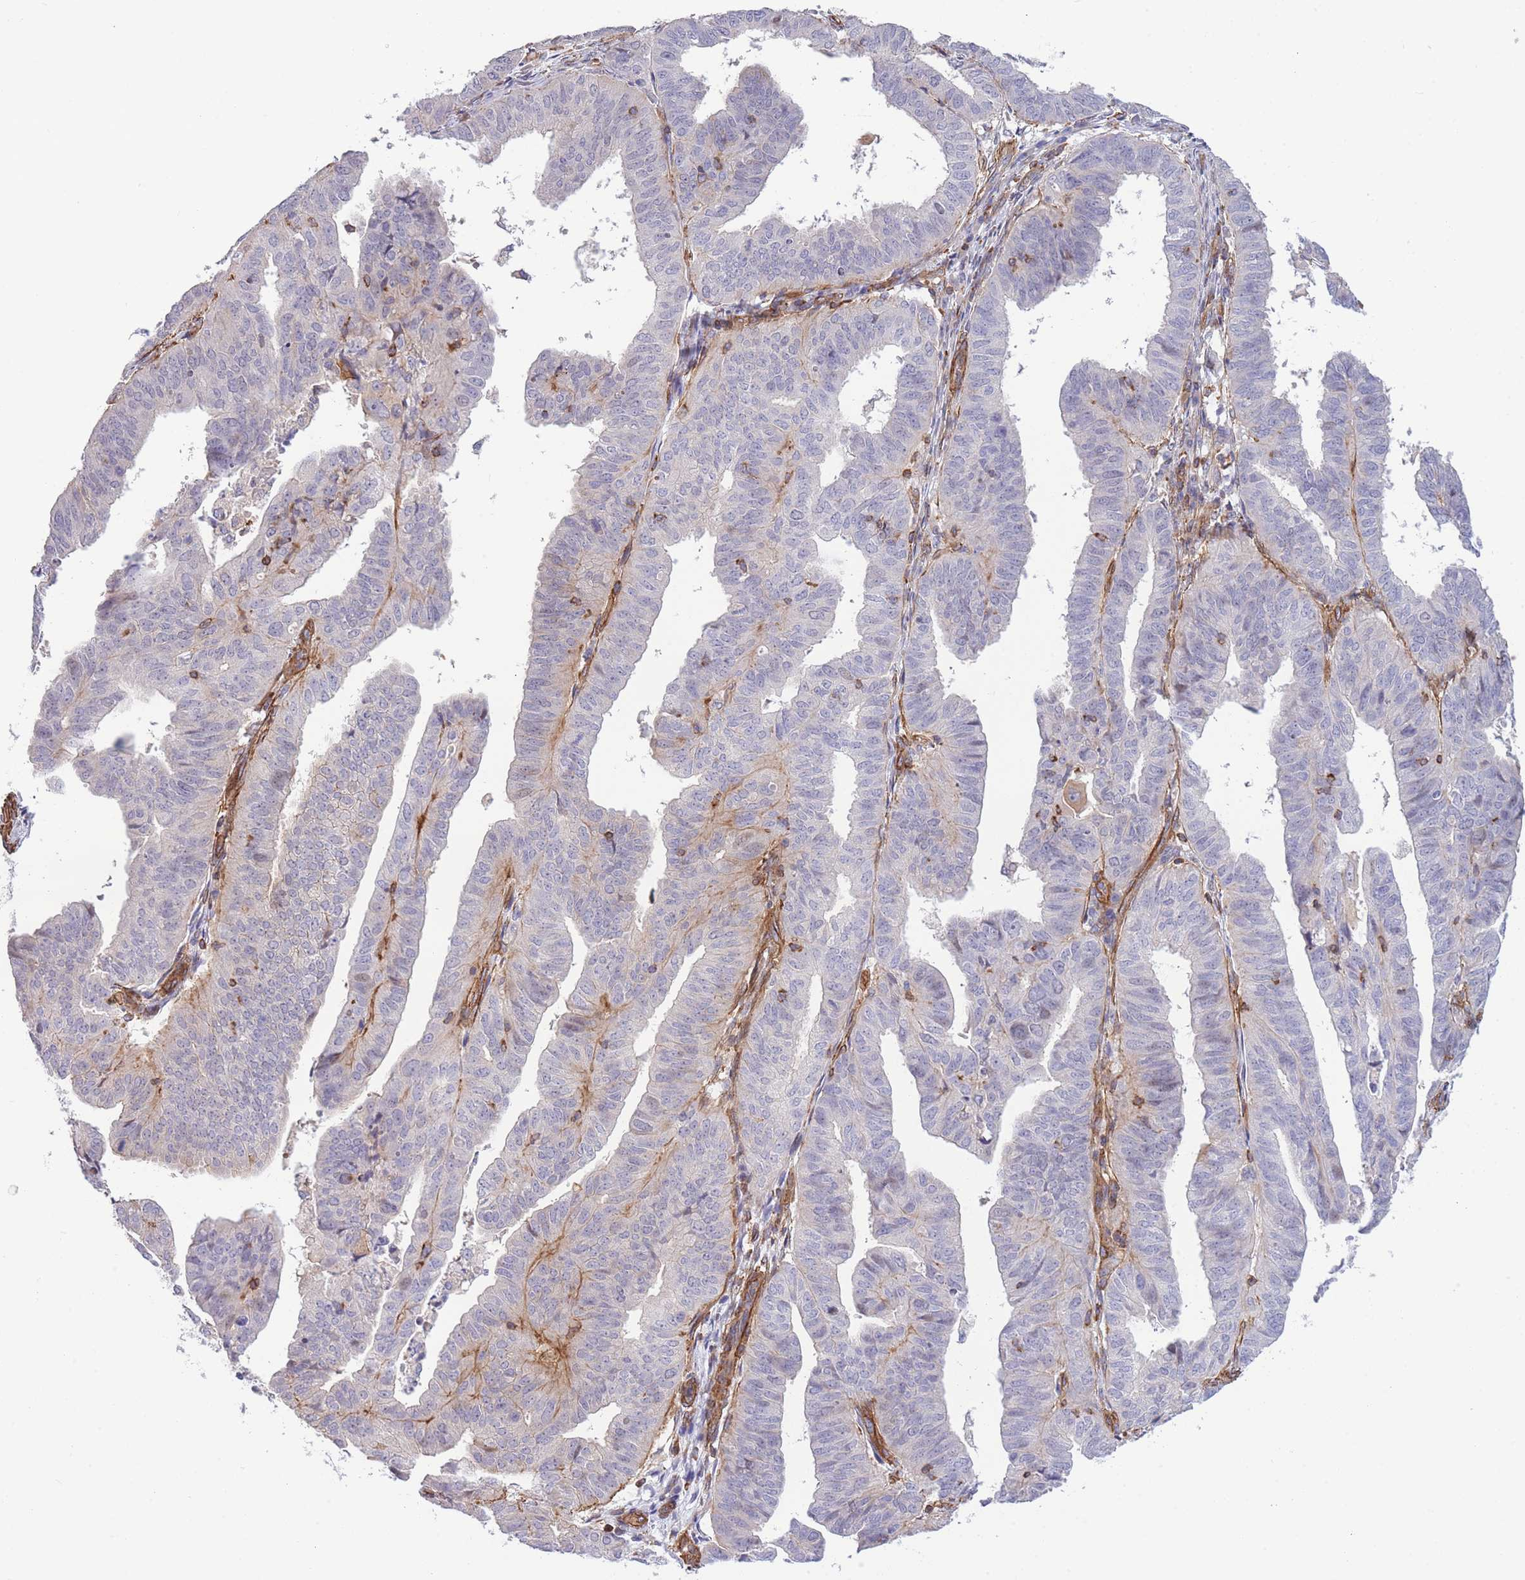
{"staining": {"intensity": "negative", "quantity": "none", "location": "none"}, "tissue": "endometrial cancer", "cell_type": "Tumor cells", "image_type": "cancer", "snomed": [{"axis": "morphology", "description": "Adenocarcinoma, NOS"}, {"axis": "topography", "description": "Uterus"}], "caption": "Immunohistochemical staining of adenocarcinoma (endometrial) displays no significant expression in tumor cells.", "gene": "CDC25B", "patient": {"sex": "female", "age": 77}}